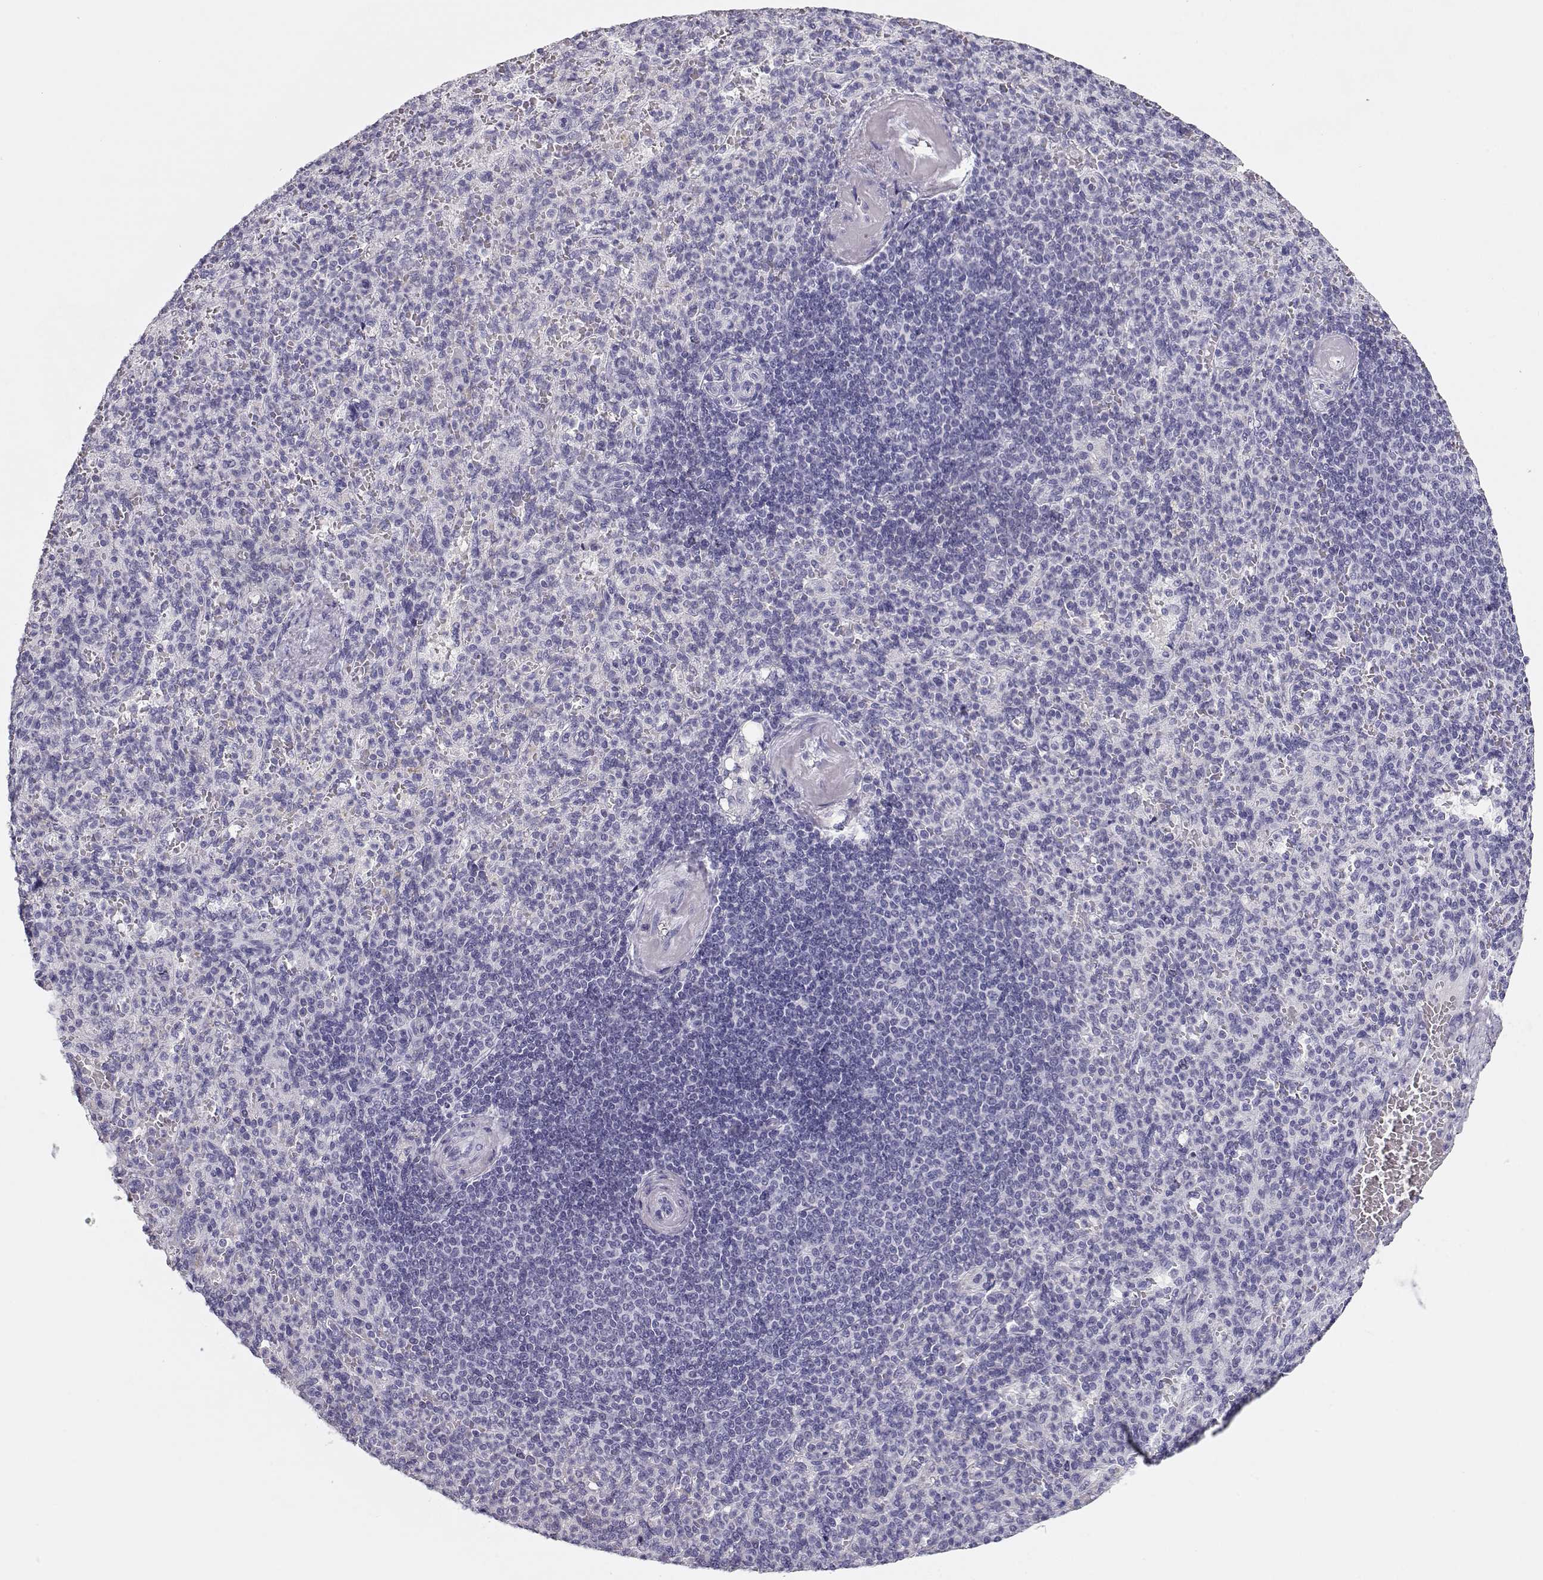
{"staining": {"intensity": "negative", "quantity": "none", "location": "none"}, "tissue": "spleen", "cell_type": "Cells in red pulp", "image_type": "normal", "snomed": [{"axis": "morphology", "description": "Normal tissue, NOS"}, {"axis": "topography", "description": "Spleen"}], "caption": "This is a micrograph of immunohistochemistry staining of unremarkable spleen, which shows no expression in cells in red pulp.", "gene": "MAGEC1", "patient": {"sex": "female", "age": 74}}